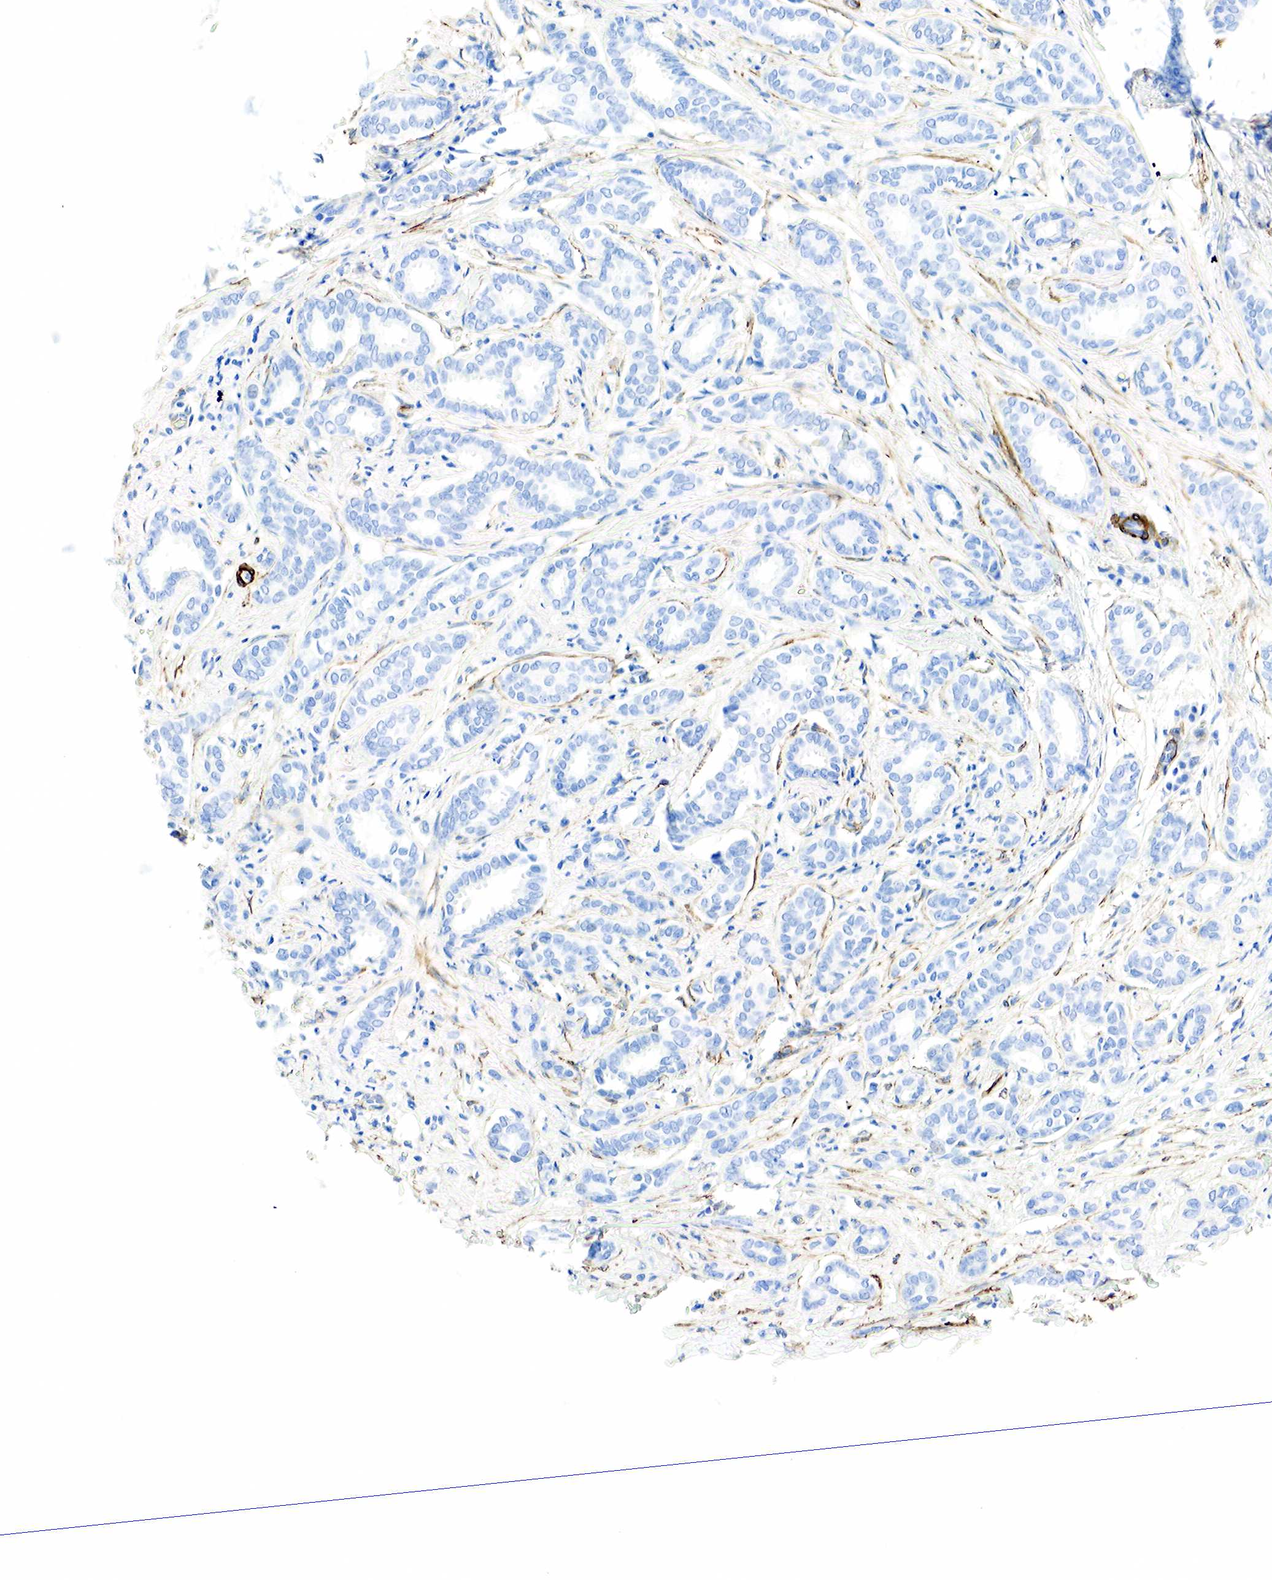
{"staining": {"intensity": "negative", "quantity": "none", "location": "none"}, "tissue": "breast cancer", "cell_type": "Tumor cells", "image_type": "cancer", "snomed": [{"axis": "morphology", "description": "Duct carcinoma"}, {"axis": "topography", "description": "Breast"}], "caption": "Histopathology image shows no significant protein staining in tumor cells of breast cancer.", "gene": "ACTA1", "patient": {"sex": "female", "age": 50}}